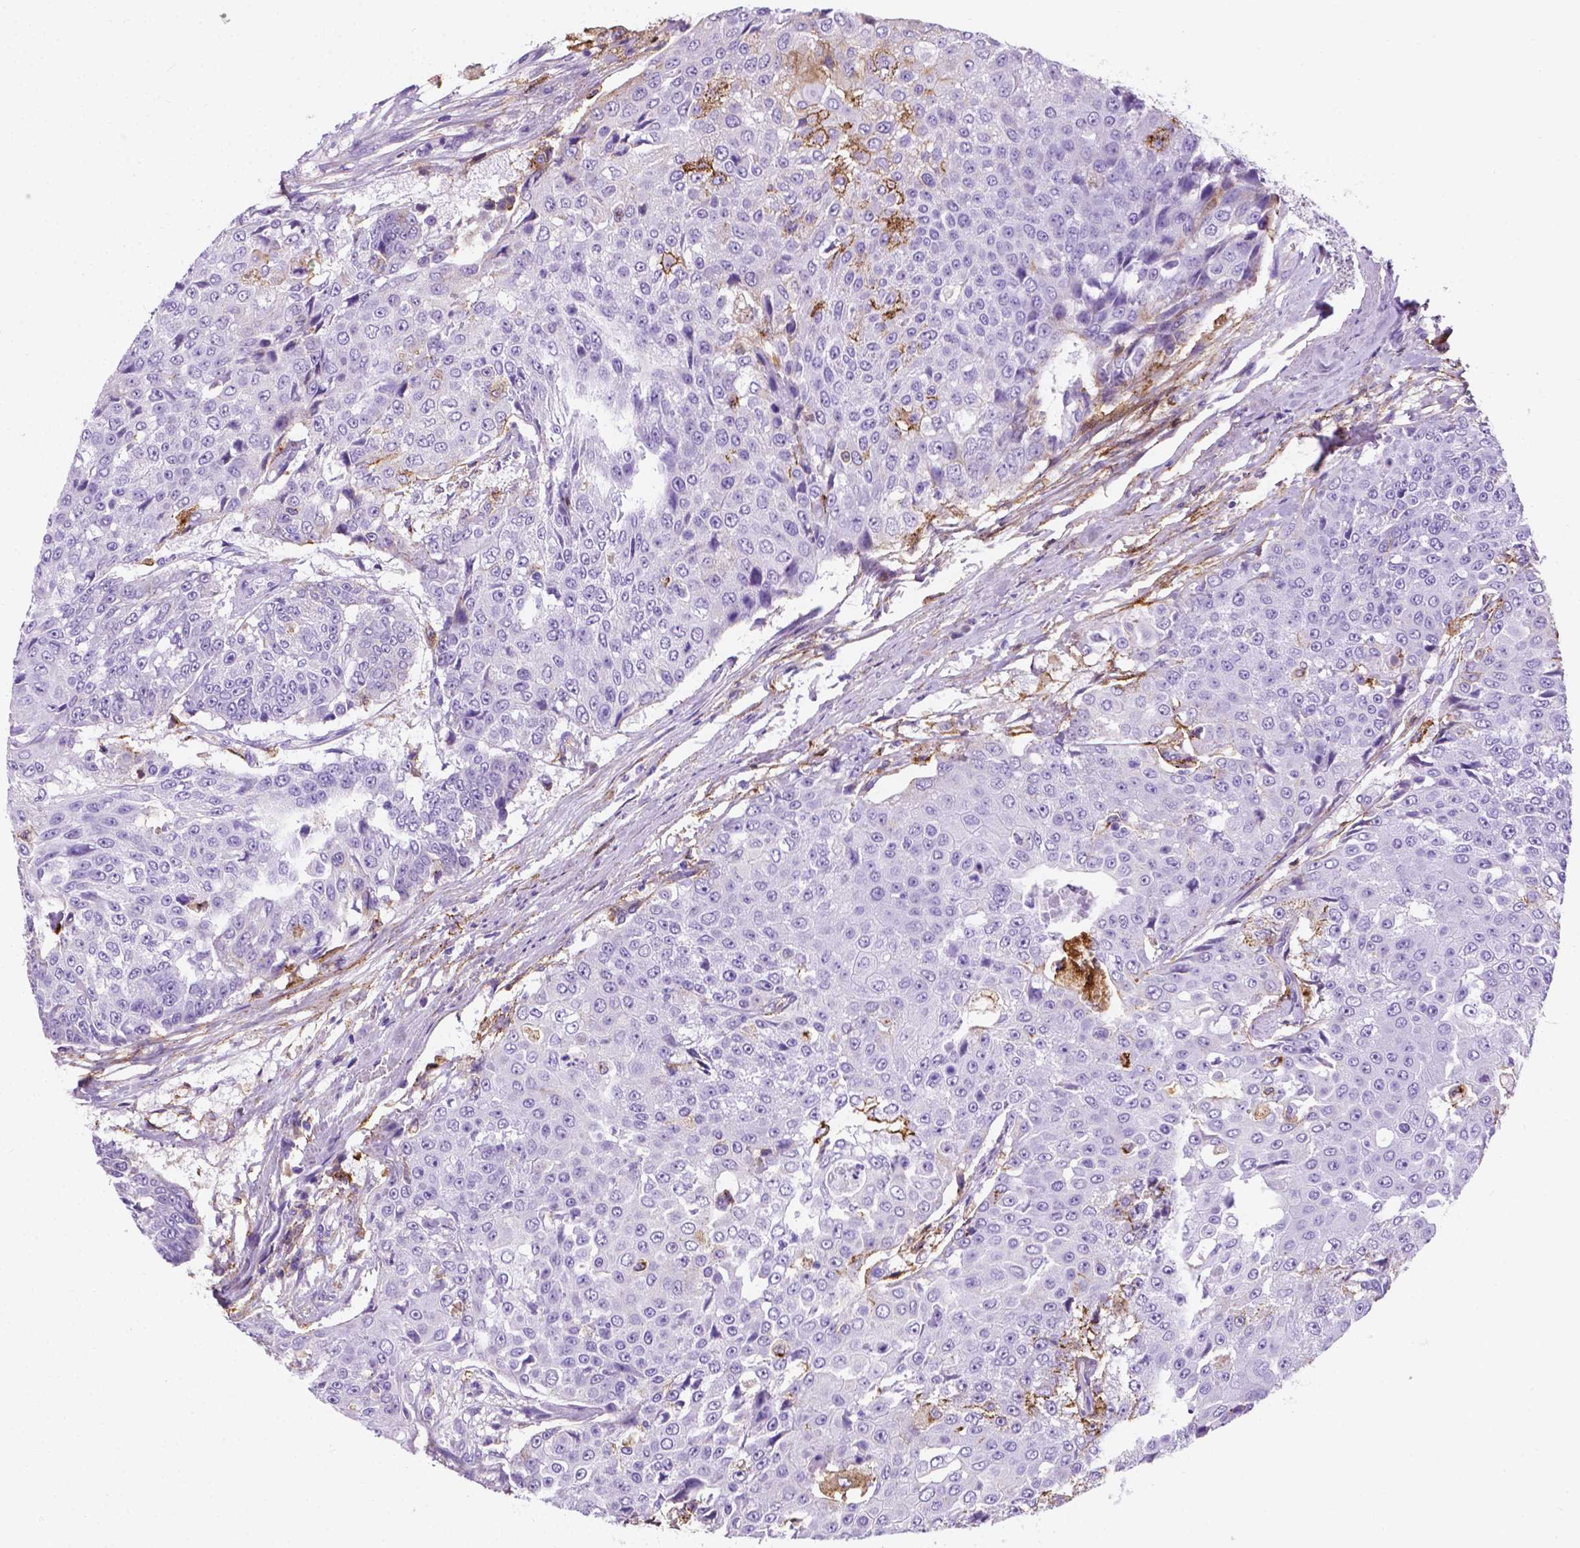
{"staining": {"intensity": "negative", "quantity": "none", "location": "none"}, "tissue": "urothelial cancer", "cell_type": "Tumor cells", "image_type": "cancer", "snomed": [{"axis": "morphology", "description": "Urothelial carcinoma, High grade"}, {"axis": "topography", "description": "Urinary bladder"}], "caption": "High power microscopy micrograph of an IHC image of urothelial carcinoma (high-grade), revealing no significant expression in tumor cells.", "gene": "APOE", "patient": {"sex": "female", "age": 63}}